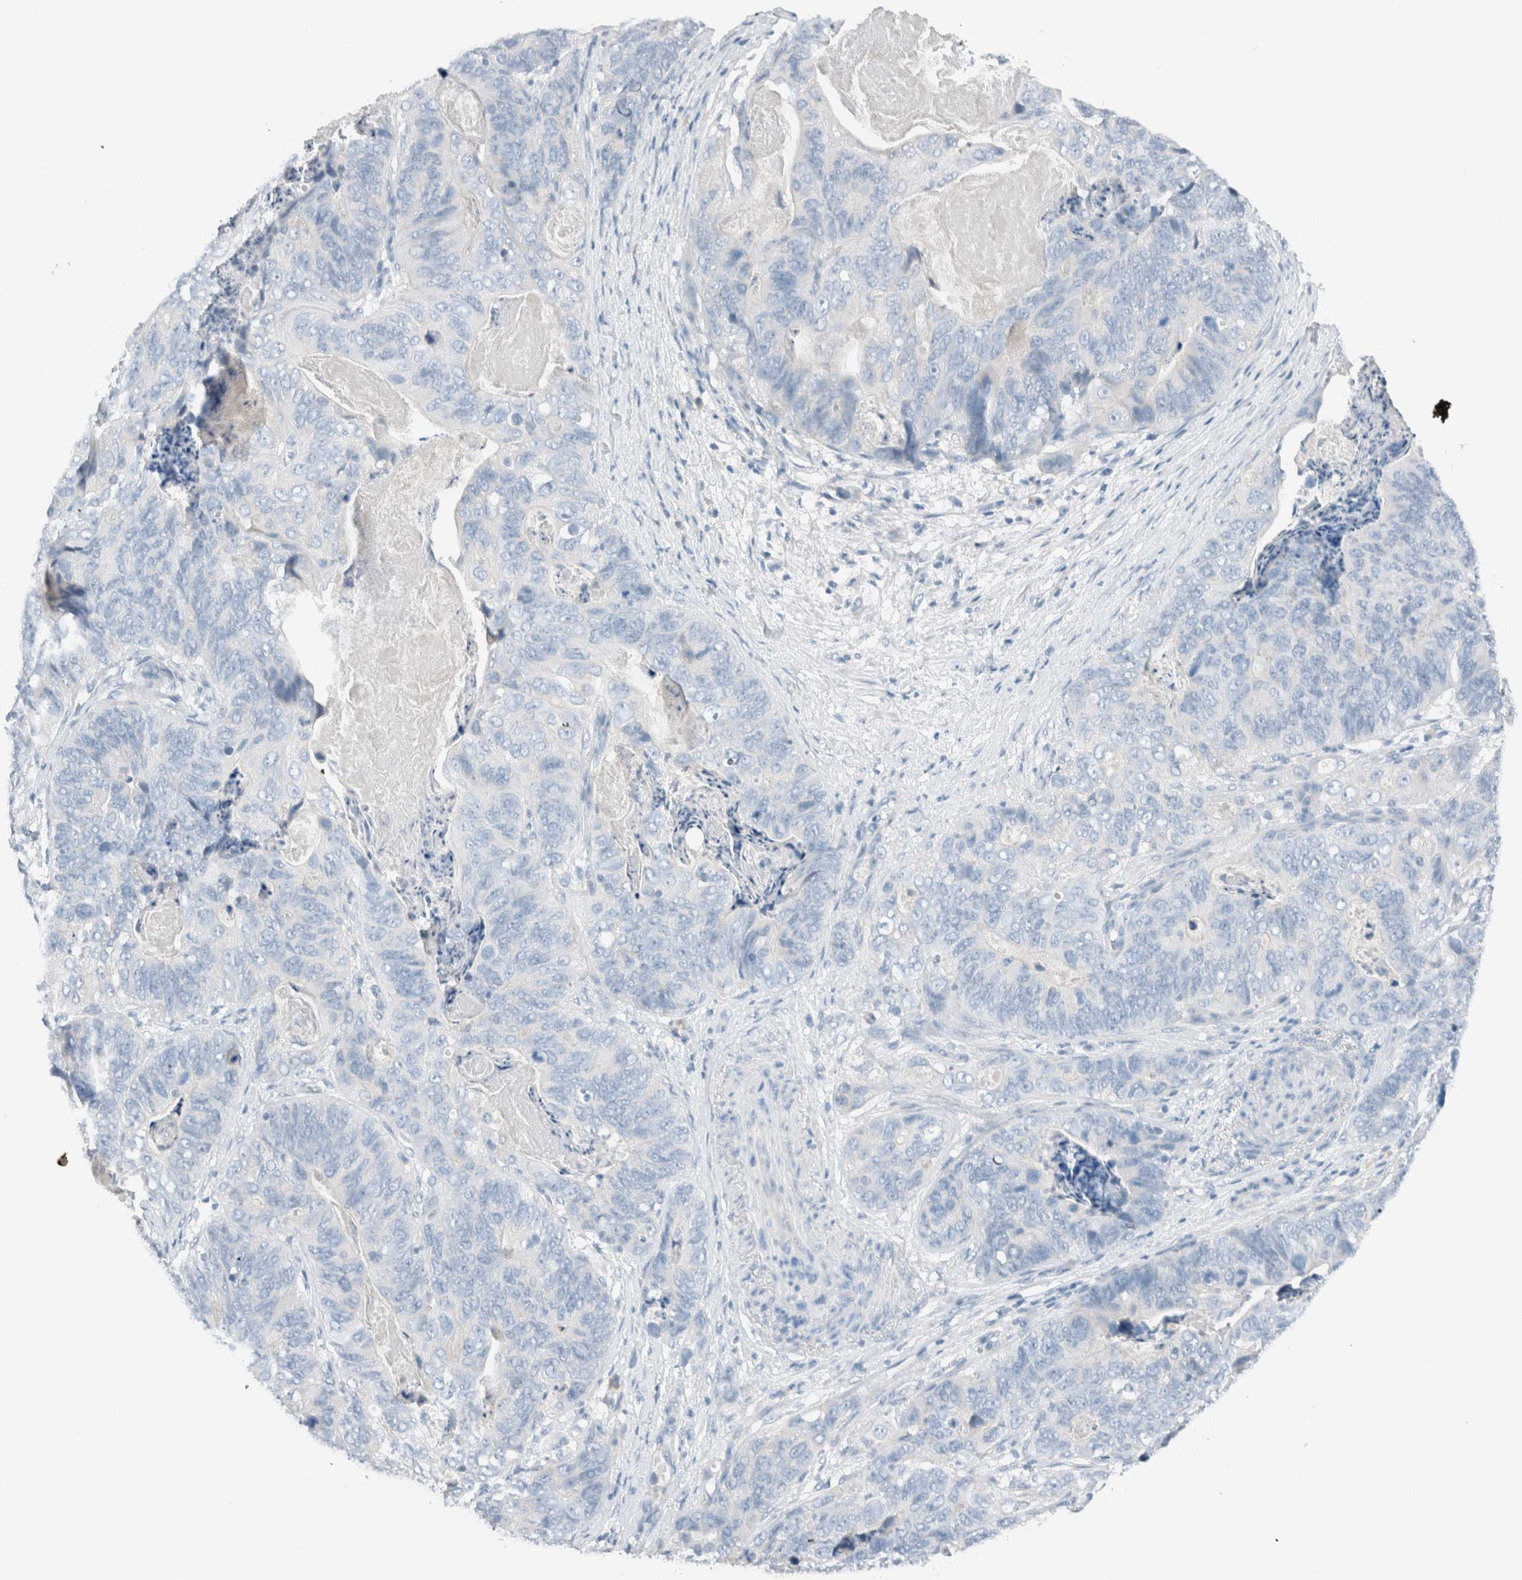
{"staining": {"intensity": "negative", "quantity": "none", "location": "none"}, "tissue": "stomach cancer", "cell_type": "Tumor cells", "image_type": "cancer", "snomed": [{"axis": "morphology", "description": "Normal tissue, NOS"}, {"axis": "morphology", "description": "Adenocarcinoma, NOS"}, {"axis": "topography", "description": "Stomach"}], "caption": "High power microscopy histopathology image of an immunohistochemistry (IHC) image of stomach cancer (adenocarcinoma), revealing no significant expression in tumor cells.", "gene": "DUOX1", "patient": {"sex": "female", "age": 89}}